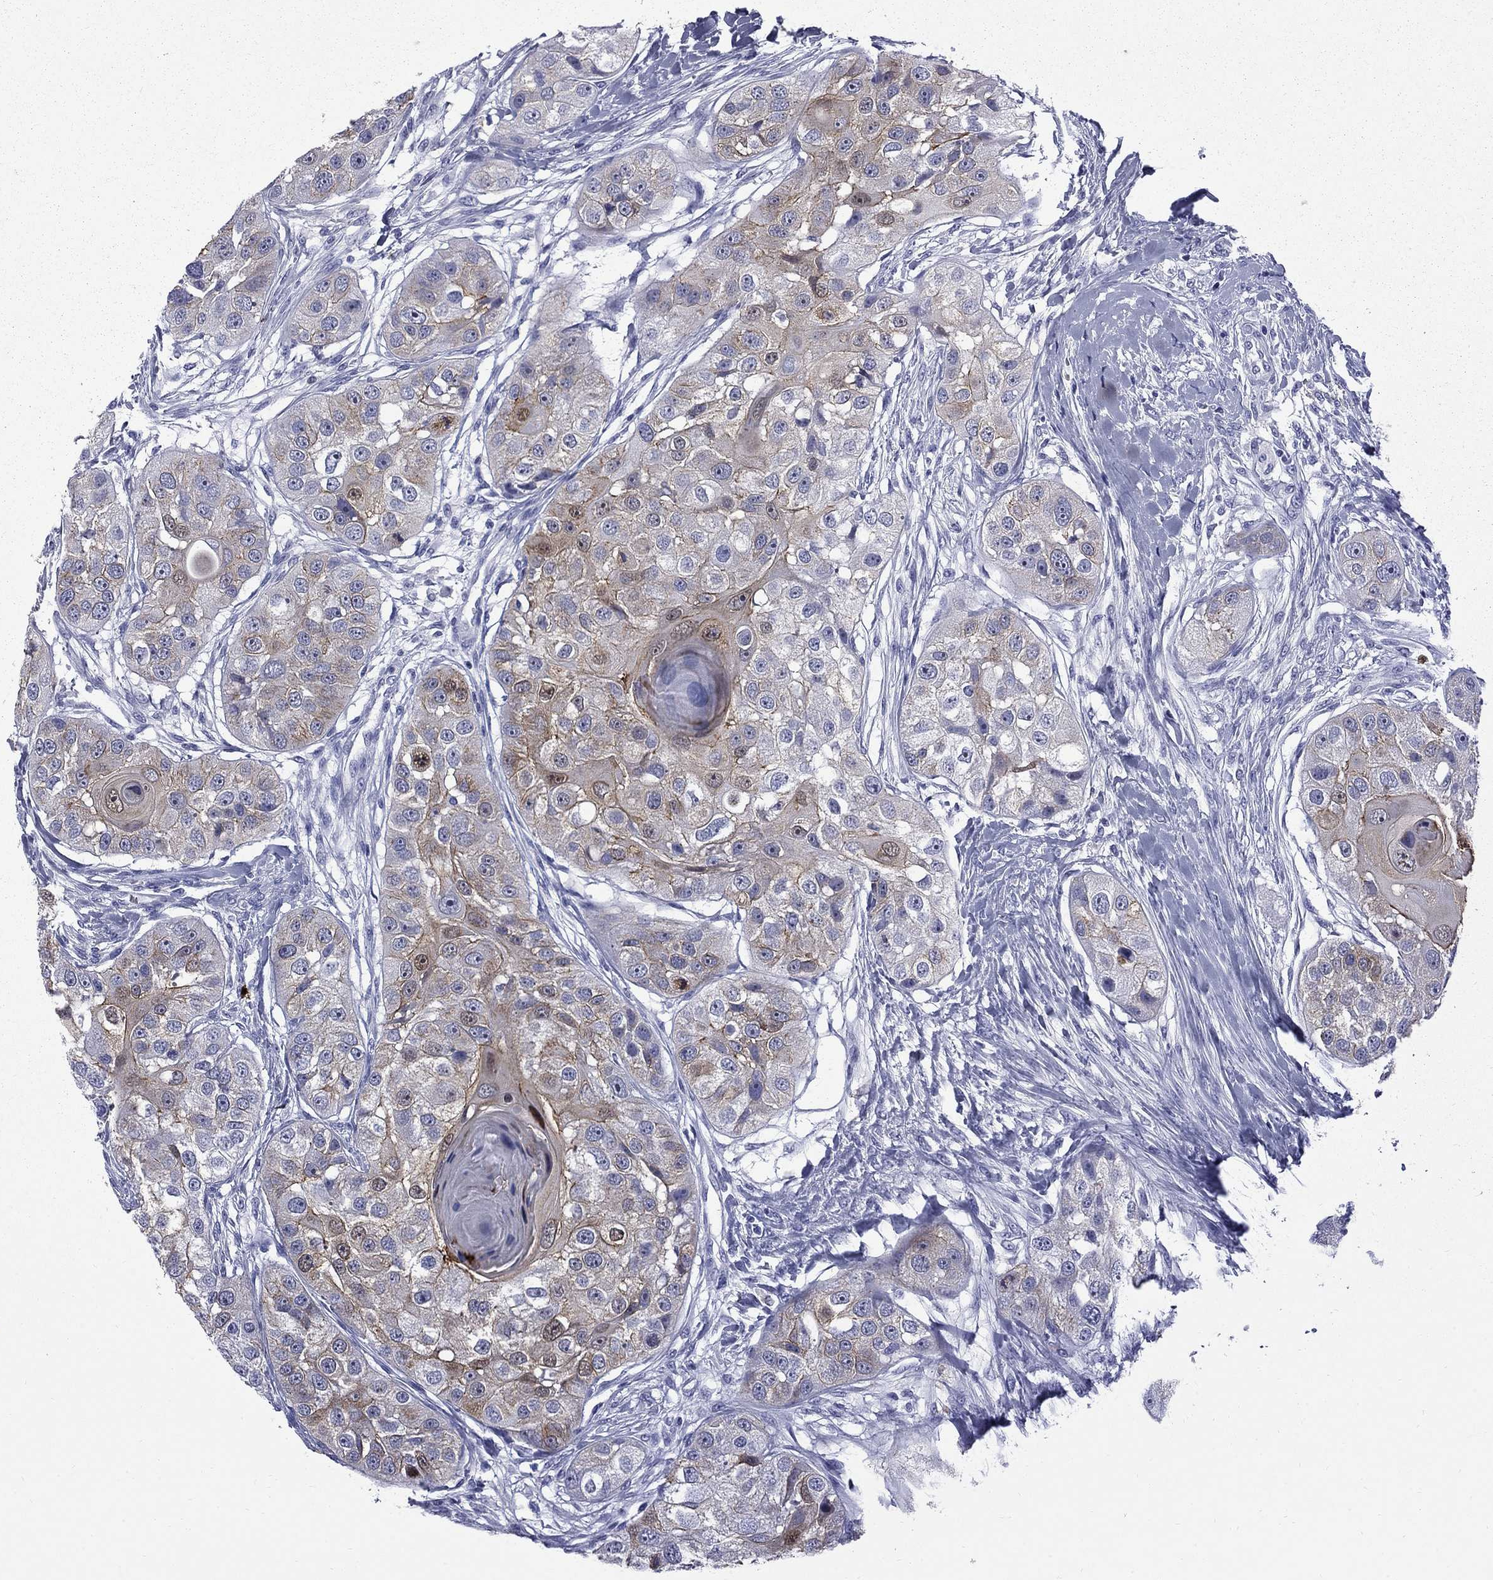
{"staining": {"intensity": "weak", "quantity": "<25%", "location": "cytoplasmic/membranous"}, "tissue": "head and neck cancer", "cell_type": "Tumor cells", "image_type": "cancer", "snomed": [{"axis": "morphology", "description": "Normal tissue, NOS"}, {"axis": "morphology", "description": "Squamous cell carcinoma, NOS"}, {"axis": "topography", "description": "Skeletal muscle"}, {"axis": "topography", "description": "Head-Neck"}], "caption": "A micrograph of head and neck cancer (squamous cell carcinoma) stained for a protein exhibits no brown staining in tumor cells.", "gene": "TRIM29", "patient": {"sex": "male", "age": 51}}